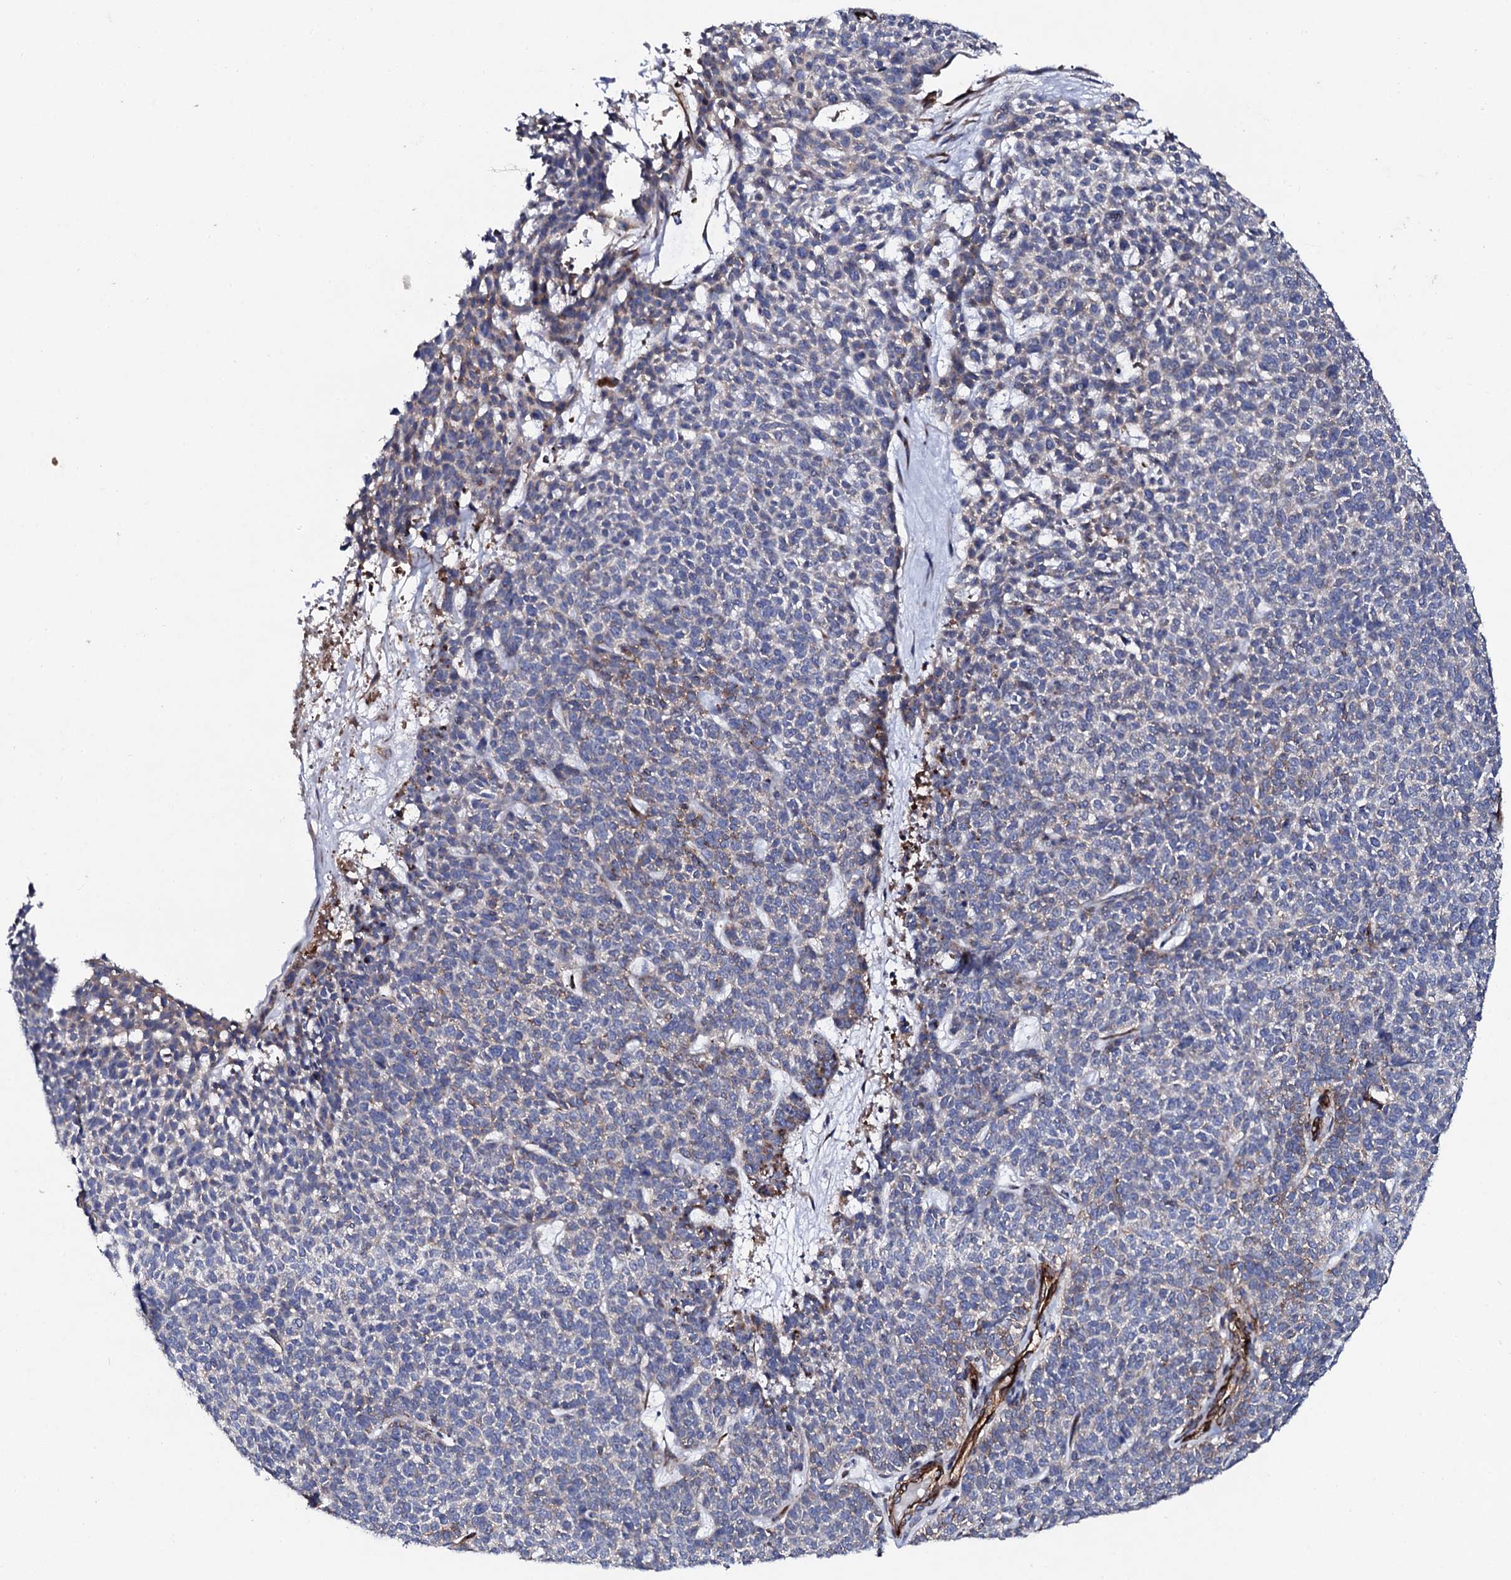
{"staining": {"intensity": "negative", "quantity": "none", "location": "none"}, "tissue": "skin cancer", "cell_type": "Tumor cells", "image_type": "cancer", "snomed": [{"axis": "morphology", "description": "Basal cell carcinoma"}, {"axis": "topography", "description": "Skin"}], "caption": "IHC of human skin cancer reveals no staining in tumor cells.", "gene": "DBX1", "patient": {"sex": "female", "age": 84}}